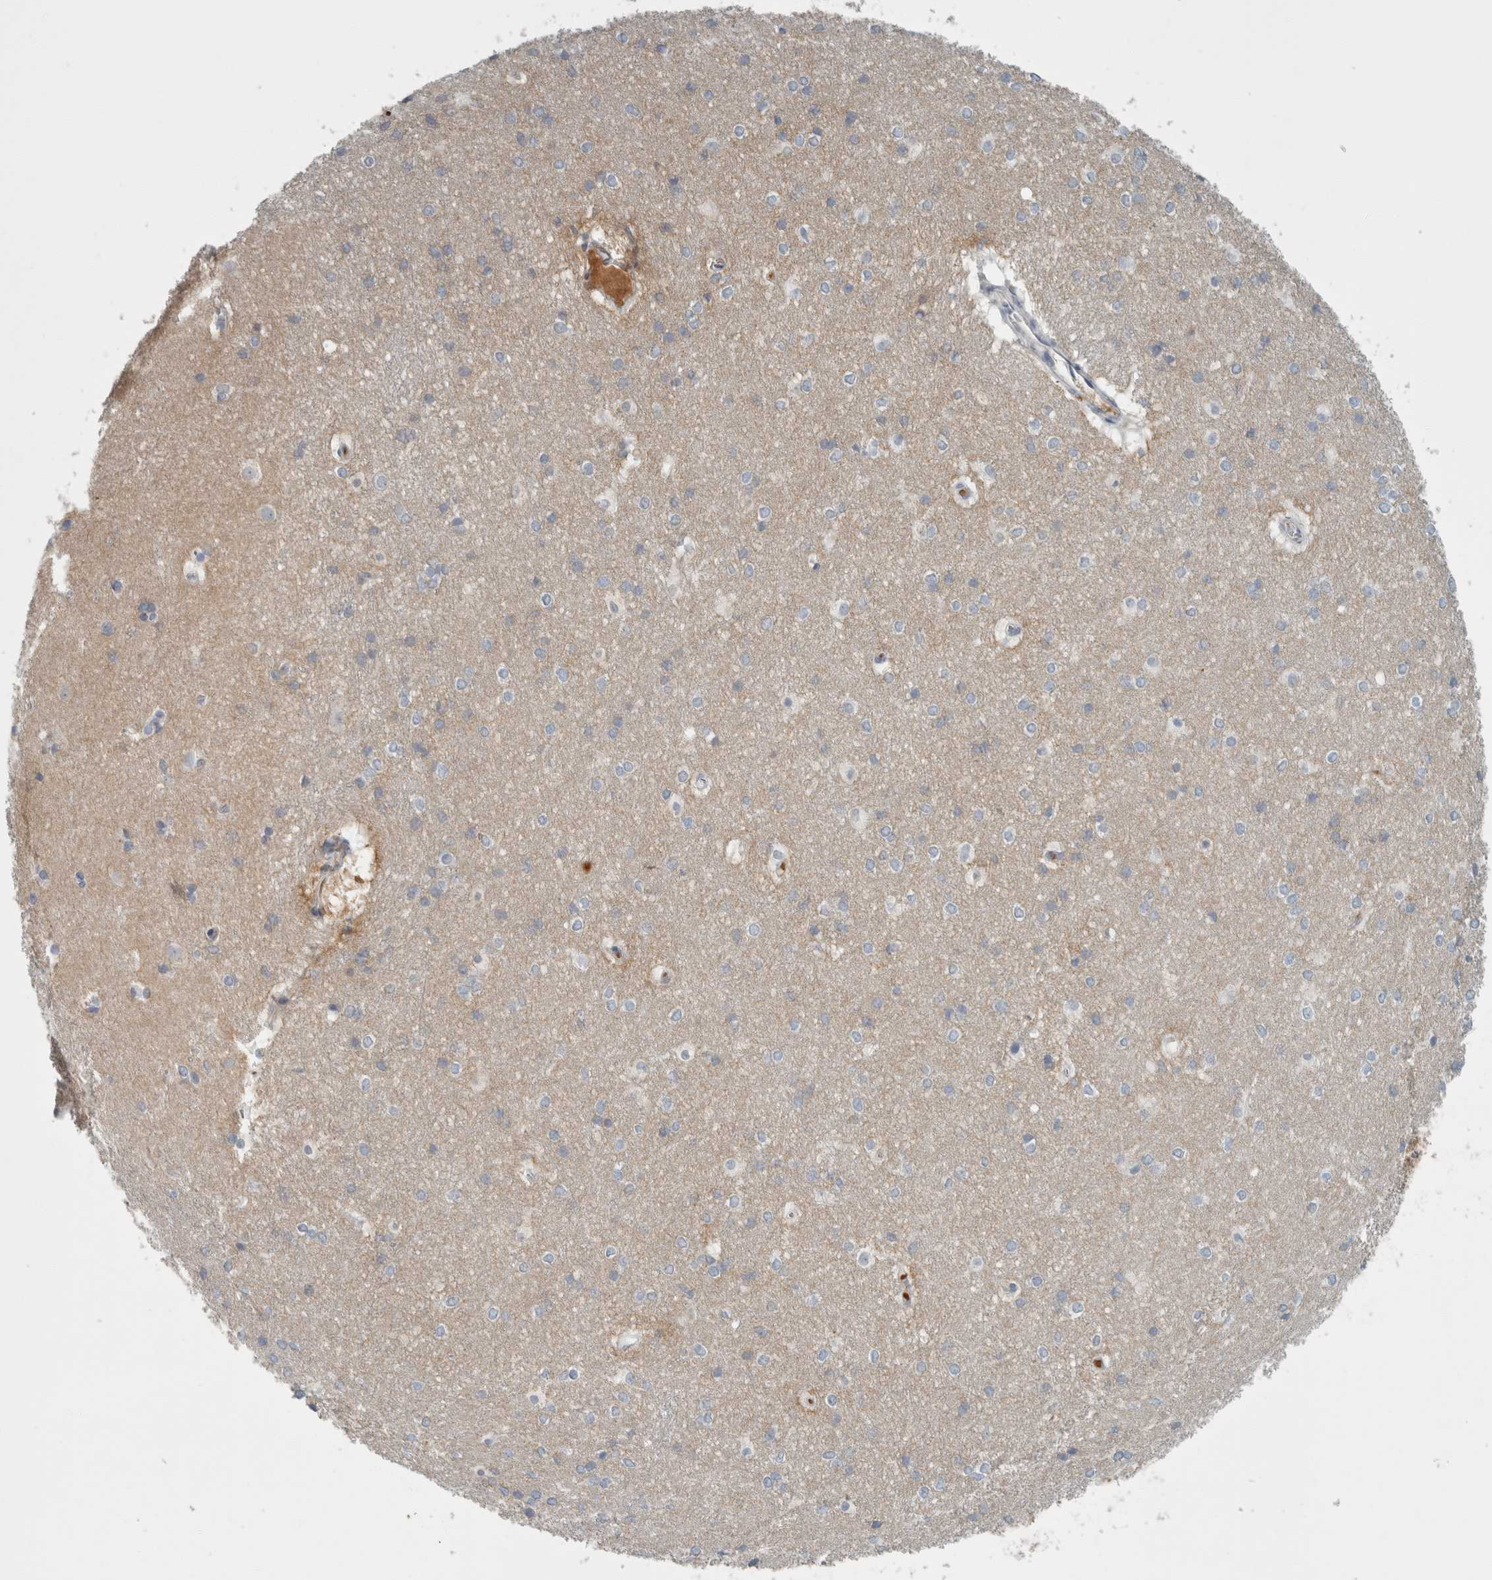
{"staining": {"intensity": "moderate", "quantity": "<25%", "location": "cytoplasmic/membranous"}, "tissue": "caudate", "cell_type": "Glial cells", "image_type": "normal", "snomed": [{"axis": "morphology", "description": "Normal tissue, NOS"}, {"axis": "topography", "description": "Lateral ventricle wall"}], "caption": "IHC (DAB (3,3'-diaminobenzidine)) staining of benign caudate shows moderate cytoplasmic/membranous protein expression in approximately <25% of glial cells.", "gene": "CHL1", "patient": {"sex": "female", "age": 19}}